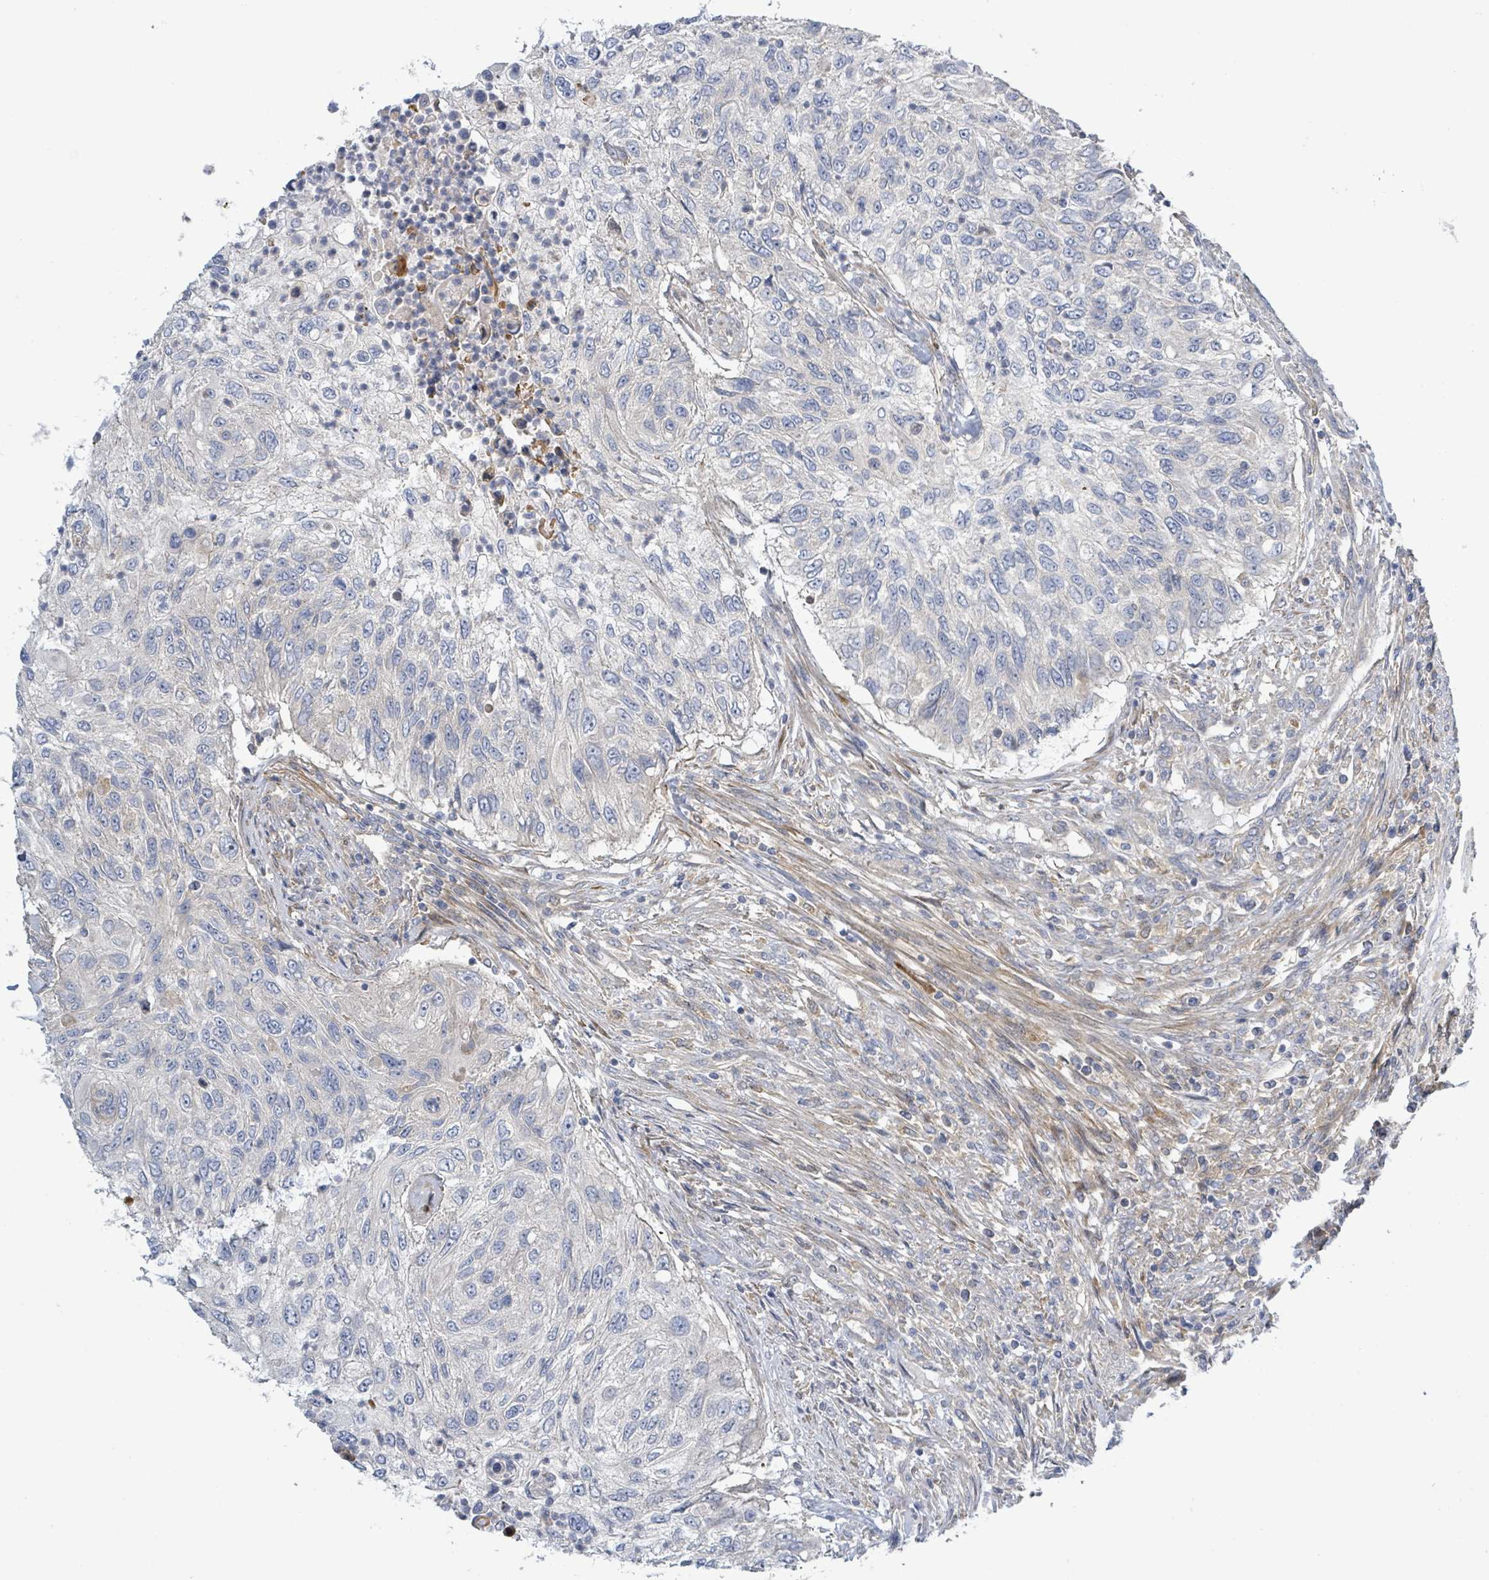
{"staining": {"intensity": "negative", "quantity": "none", "location": "none"}, "tissue": "urothelial cancer", "cell_type": "Tumor cells", "image_type": "cancer", "snomed": [{"axis": "morphology", "description": "Urothelial carcinoma, High grade"}, {"axis": "topography", "description": "Urinary bladder"}], "caption": "Immunohistochemistry image of neoplastic tissue: urothelial cancer stained with DAB exhibits no significant protein staining in tumor cells.", "gene": "CFAP210", "patient": {"sex": "female", "age": 60}}